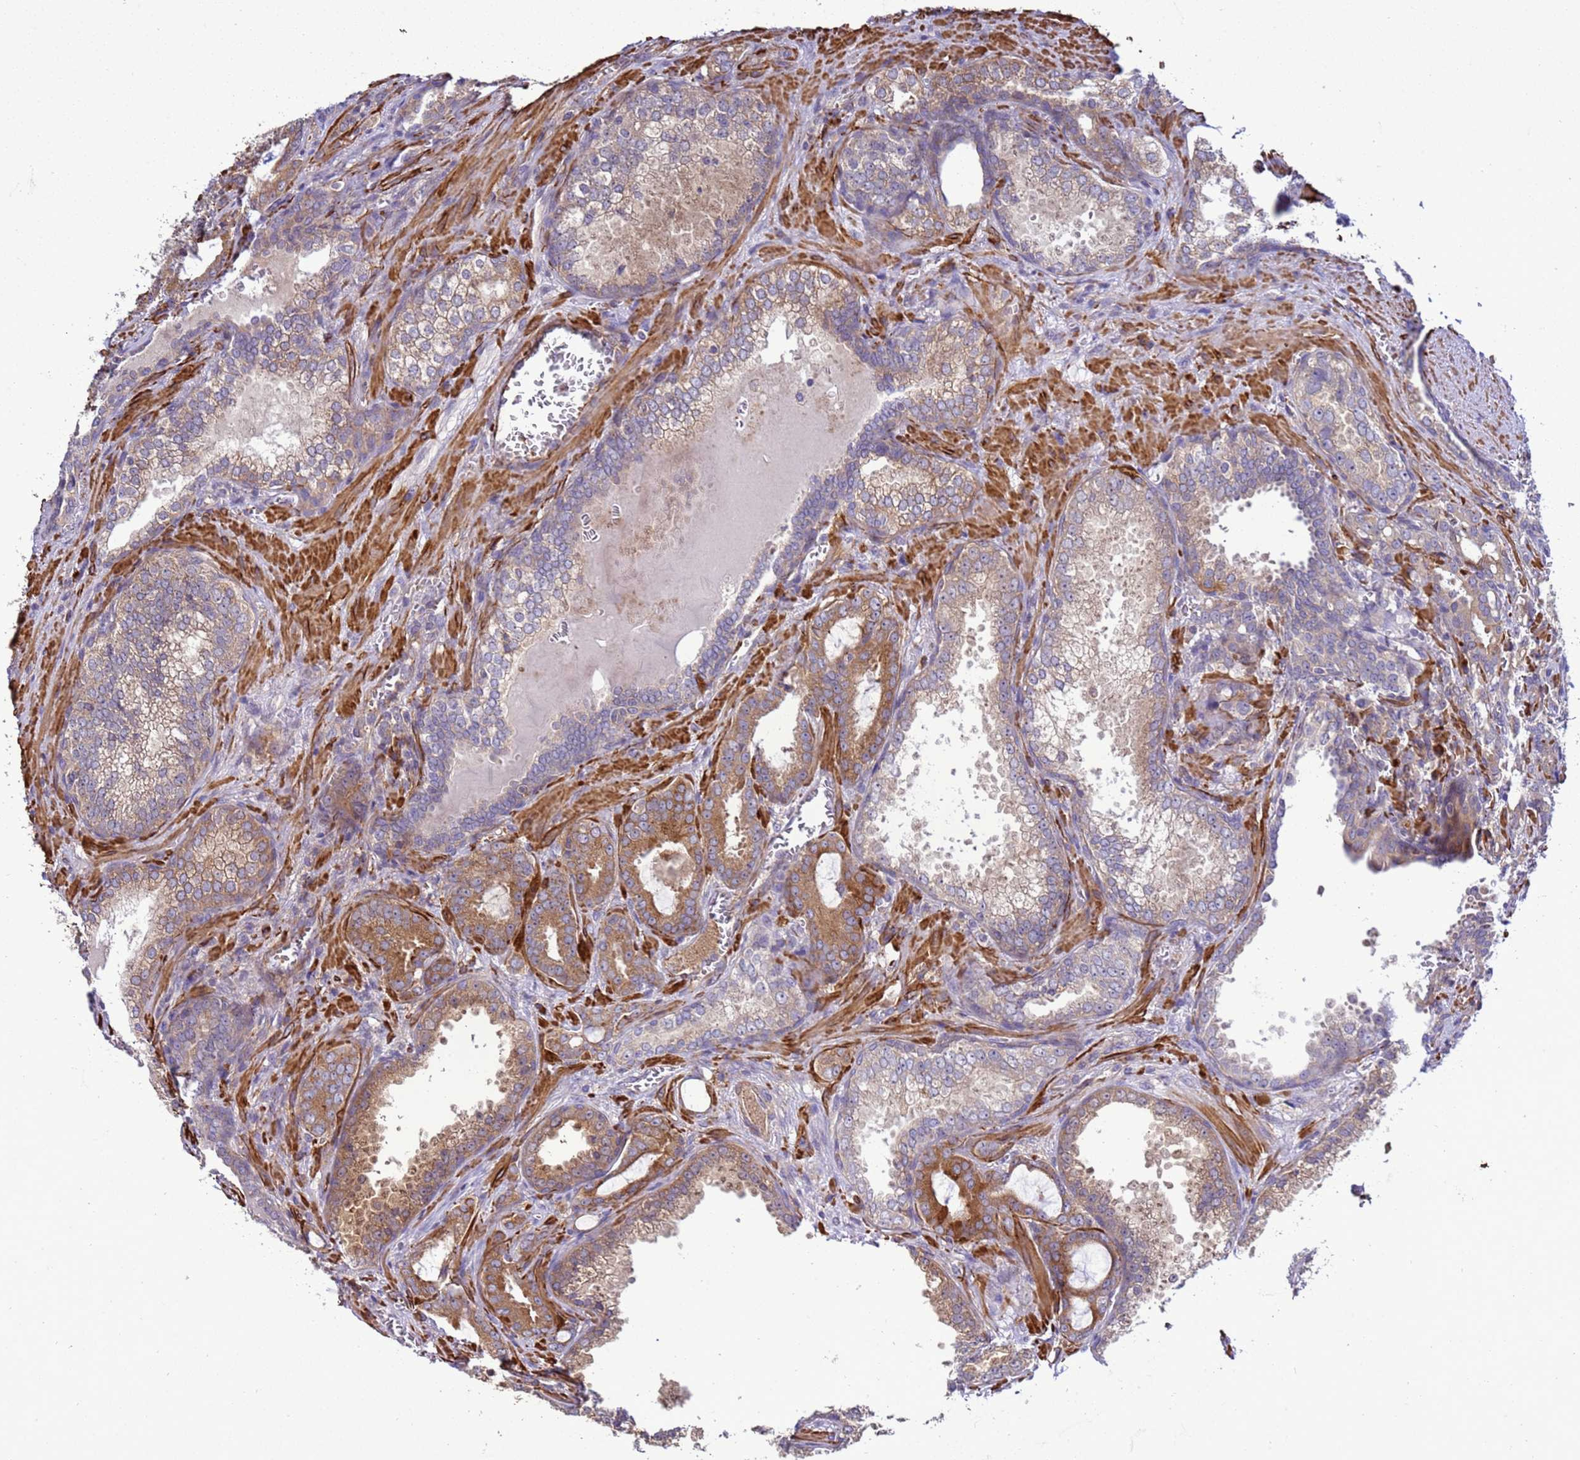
{"staining": {"intensity": "moderate", "quantity": ">75%", "location": "cytoplasmic/membranous"}, "tissue": "prostate cancer", "cell_type": "Tumor cells", "image_type": "cancer", "snomed": [{"axis": "morphology", "description": "Adenocarcinoma, High grade"}, {"axis": "topography", "description": "Prostate"}], "caption": "Prostate high-grade adenocarcinoma stained with immunohistochemistry exhibits moderate cytoplasmic/membranous expression in approximately >75% of tumor cells. Ihc stains the protein in brown and the nuclei are stained blue.", "gene": "GEN1", "patient": {"sex": "male", "age": 72}}